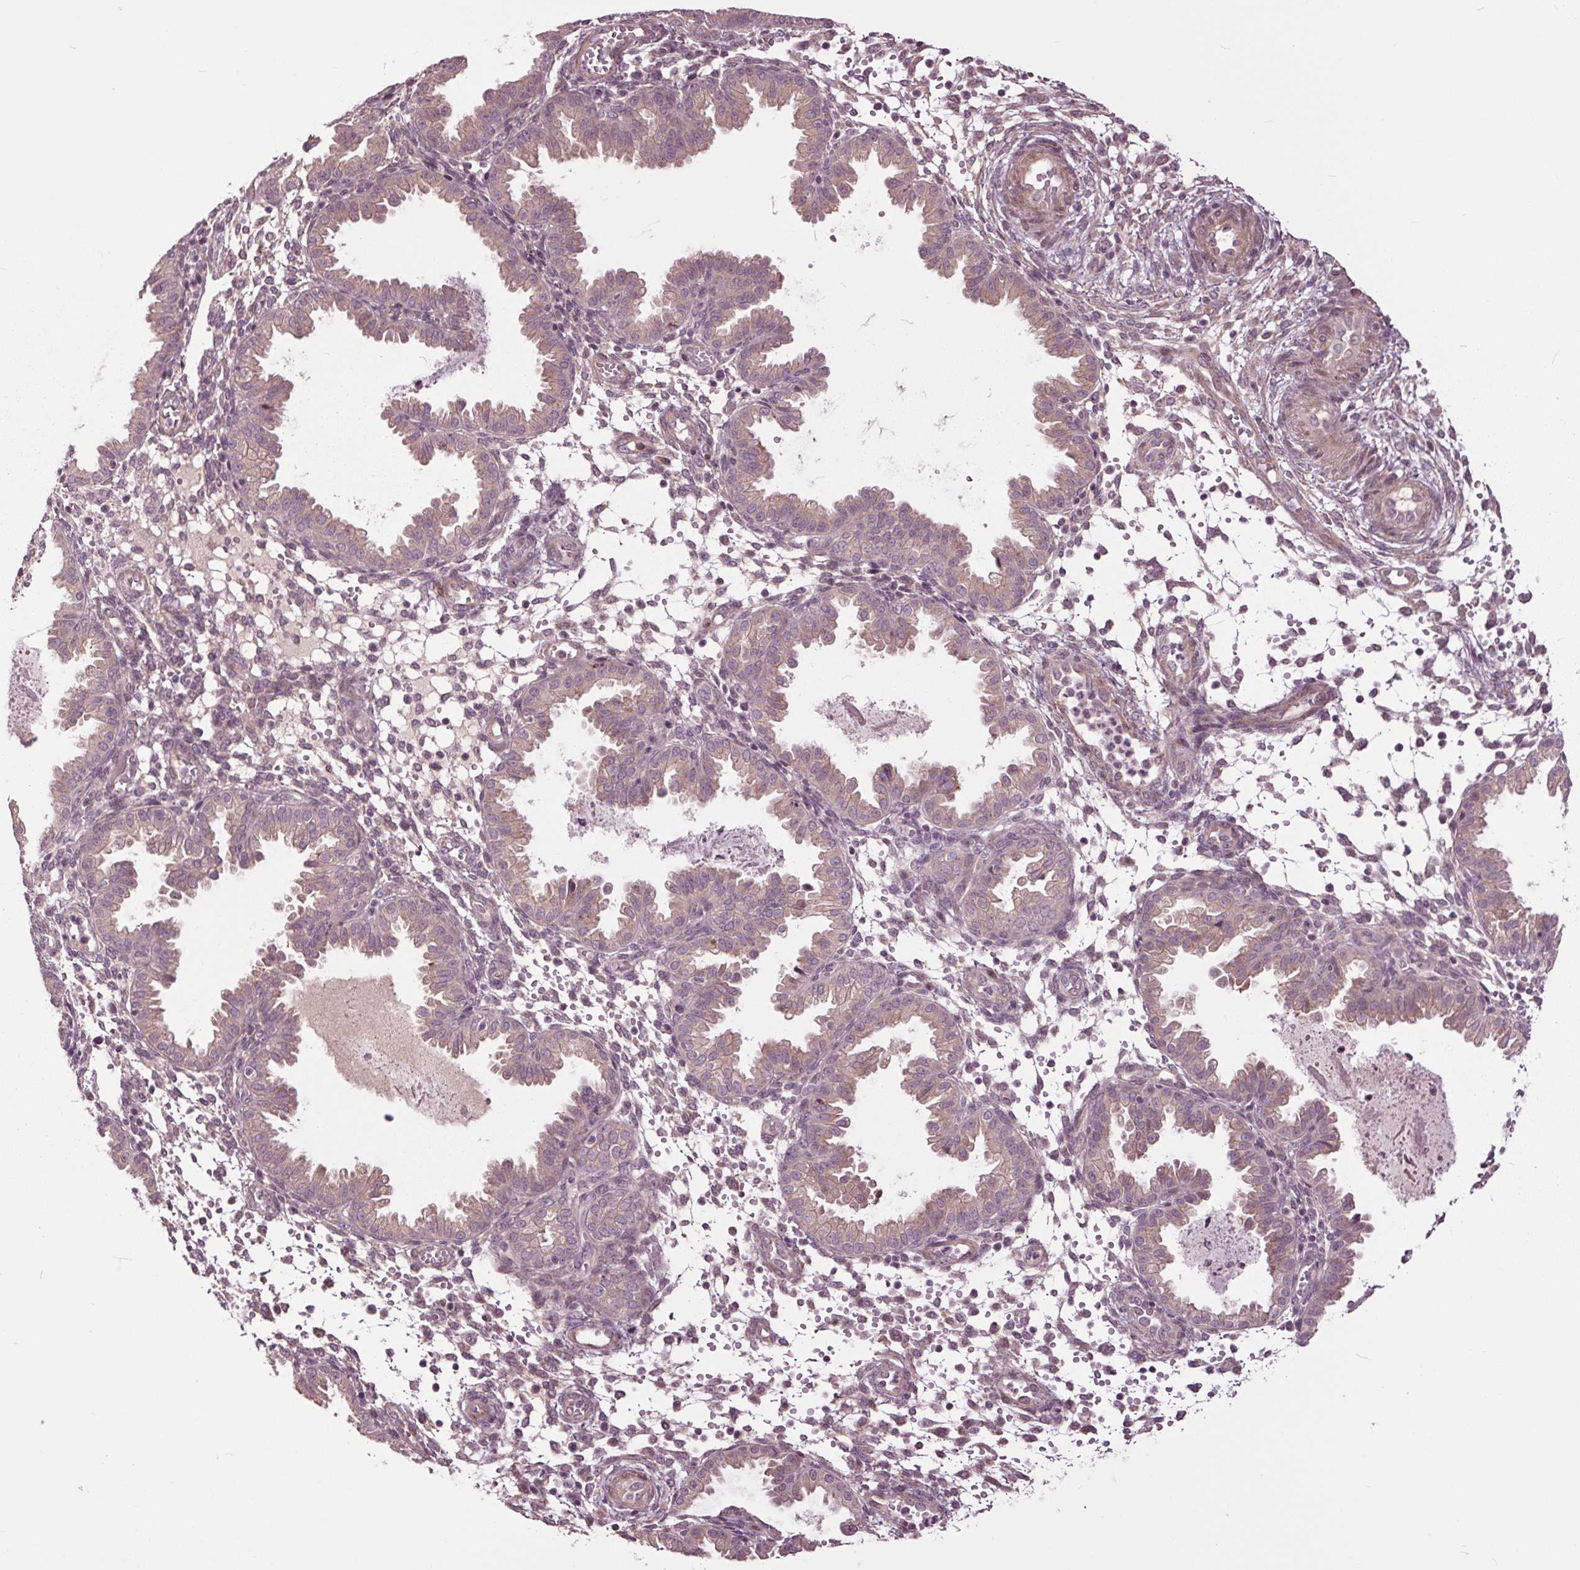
{"staining": {"intensity": "moderate", "quantity": "<25%", "location": "cytoplasmic/membranous"}, "tissue": "endometrium", "cell_type": "Cells in endometrial stroma", "image_type": "normal", "snomed": [{"axis": "morphology", "description": "Normal tissue, NOS"}, {"axis": "topography", "description": "Endometrium"}], "caption": "A brown stain shows moderate cytoplasmic/membranous positivity of a protein in cells in endometrial stroma of normal endometrium. Nuclei are stained in blue.", "gene": "HAUS5", "patient": {"sex": "female", "age": 33}}